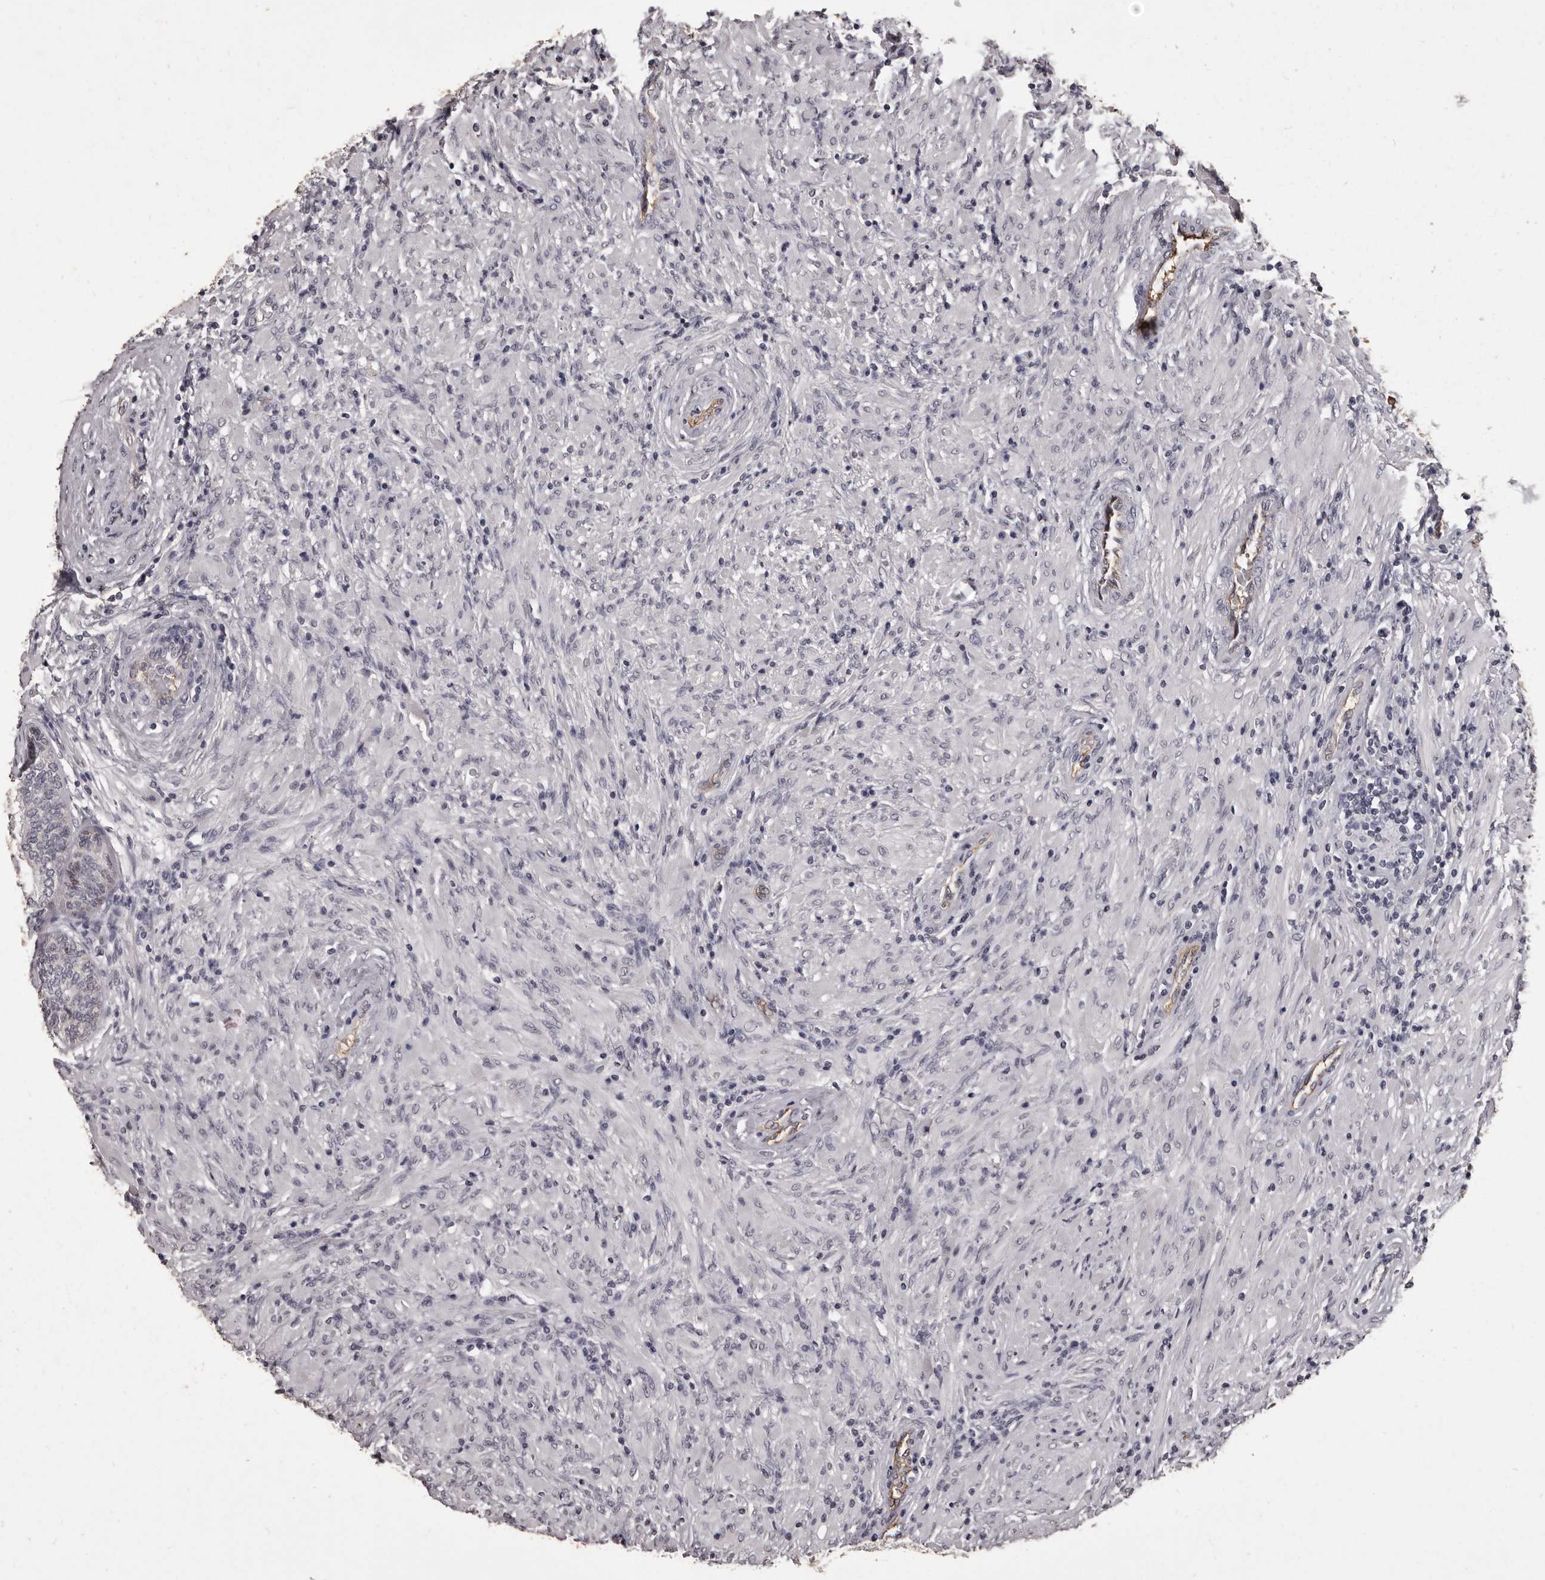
{"staining": {"intensity": "negative", "quantity": "none", "location": "none"}, "tissue": "prostate", "cell_type": "Glandular cells", "image_type": "normal", "snomed": [{"axis": "morphology", "description": "Normal tissue, NOS"}, {"axis": "topography", "description": "Prostate"}], "caption": "IHC of normal prostate demonstrates no positivity in glandular cells.", "gene": "GPR78", "patient": {"sex": "male", "age": 76}}